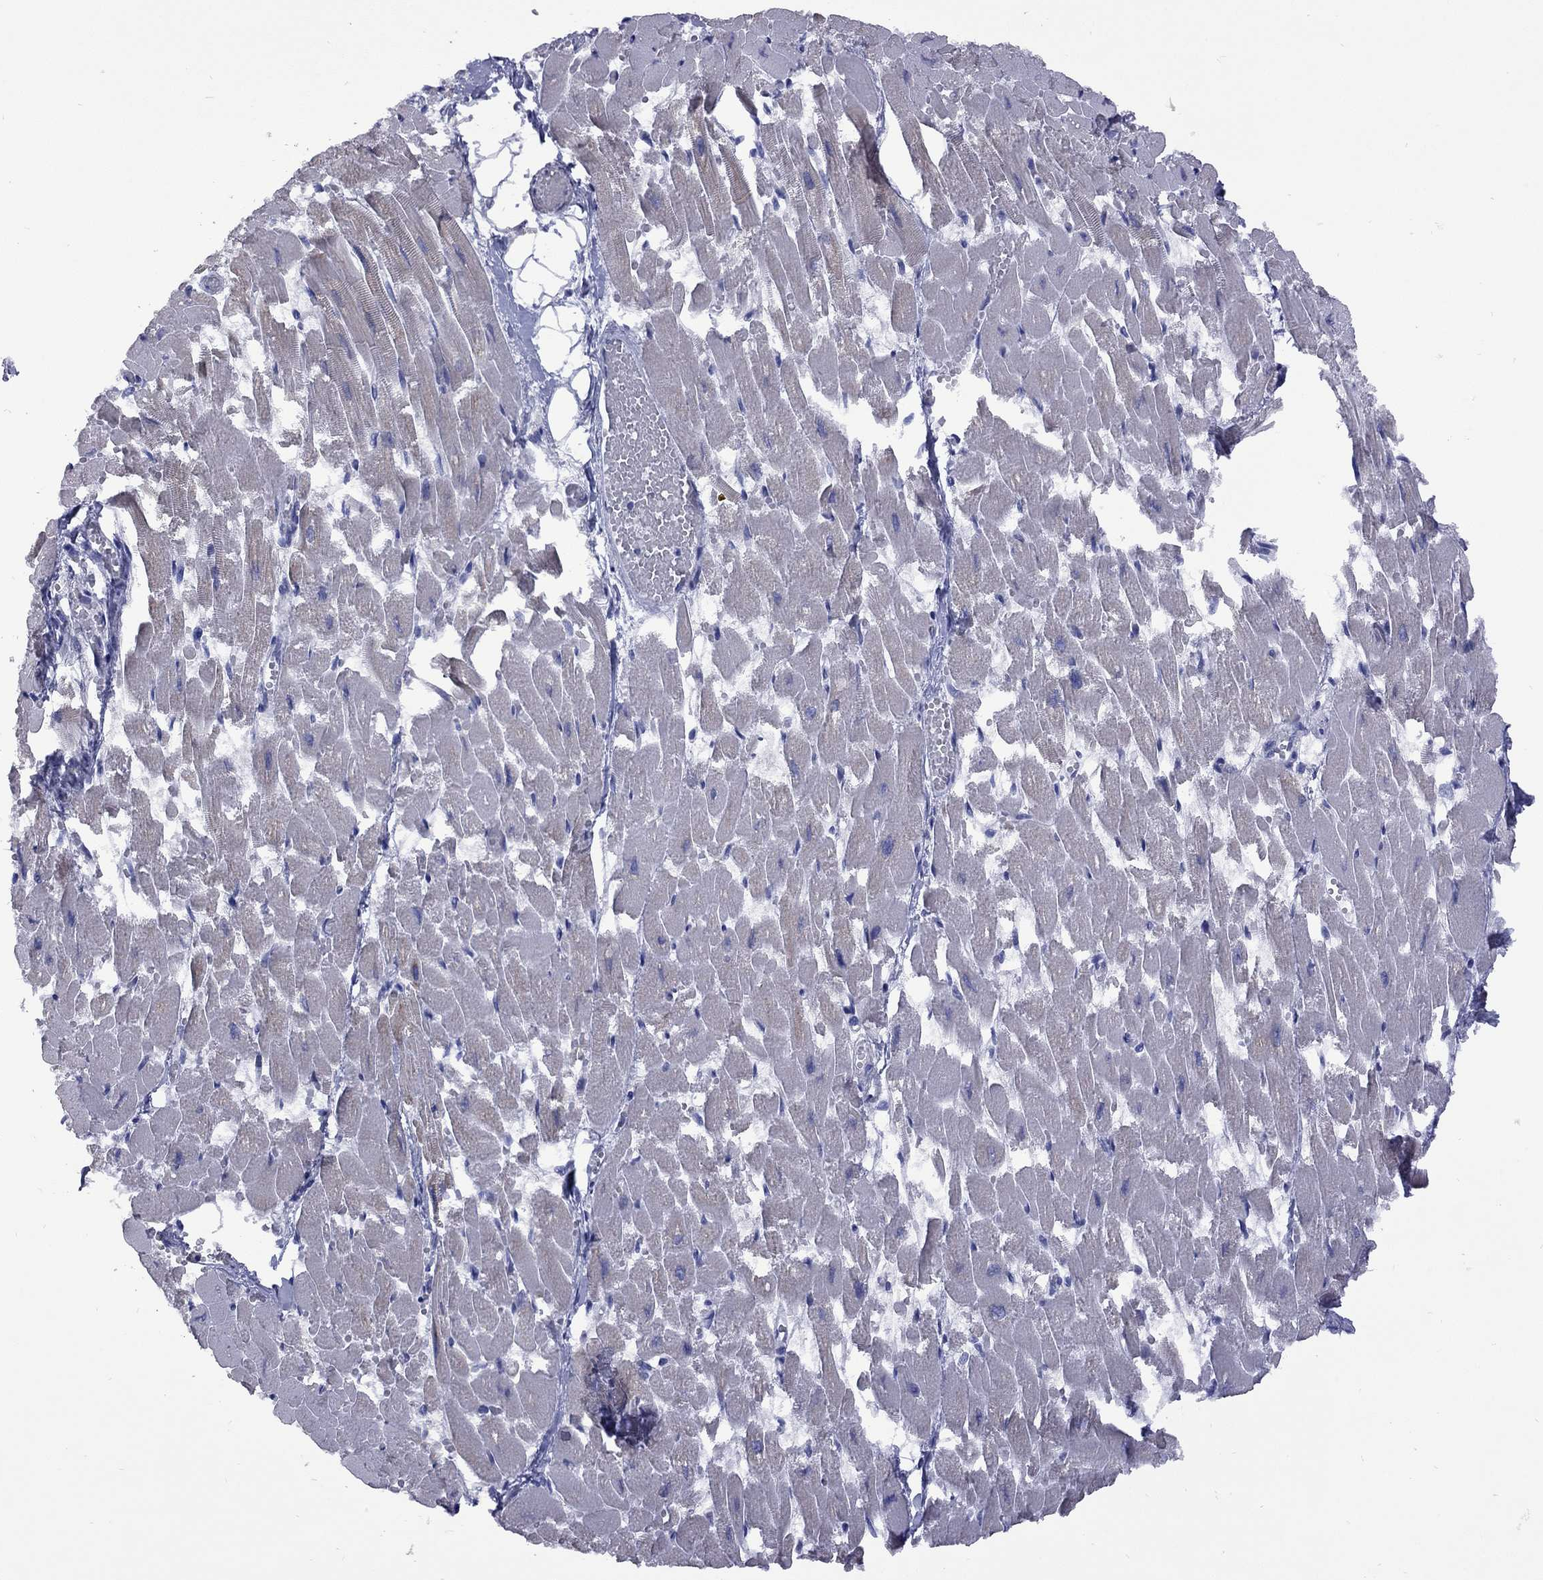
{"staining": {"intensity": "moderate", "quantity": "<25%", "location": "cytoplasmic/membranous"}, "tissue": "heart muscle", "cell_type": "Cardiomyocytes", "image_type": "normal", "snomed": [{"axis": "morphology", "description": "Normal tissue, NOS"}, {"axis": "topography", "description": "Heart"}], "caption": "Protein staining of benign heart muscle reveals moderate cytoplasmic/membranous expression in approximately <25% of cardiomyocytes.", "gene": "EPPIN", "patient": {"sex": "female", "age": 52}}